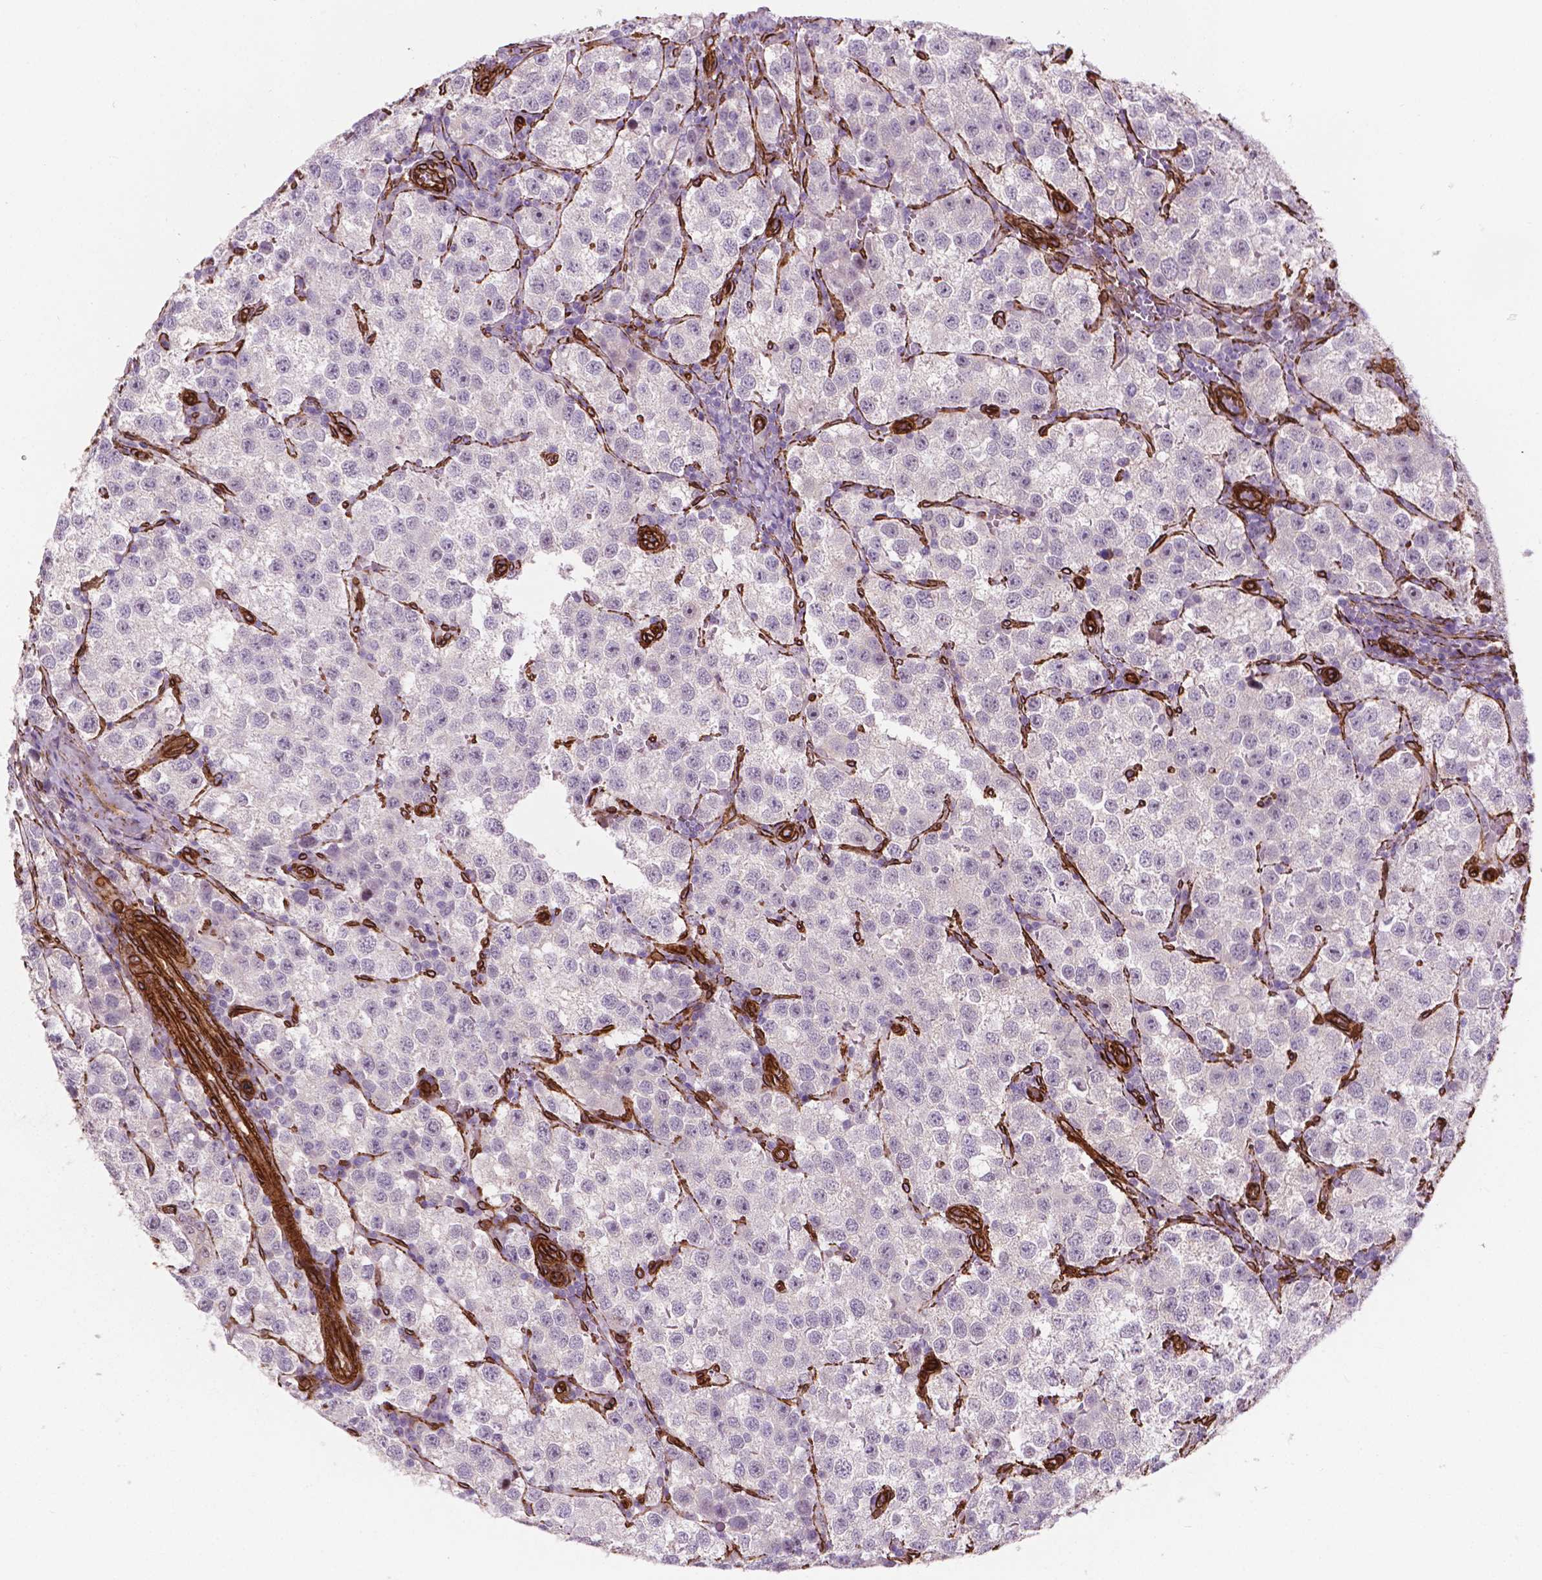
{"staining": {"intensity": "negative", "quantity": "none", "location": "none"}, "tissue": "testis cancer", "cell_type": "Tumor cells", "image_type": "cancer", "snomed": [{"axis": "morphology", "description": "Seminoma, NOS"}, {"axis": "topography", "description": "Testis"}], "caption": "This is a image of immunohistochemistry (IHC) staining of testis cancer (seminoma), which shows no expression in tumor cells. Nuclei are stained in blue.", "gene": "EGFL8", "patient": {"sex": "male", "age": 37}}